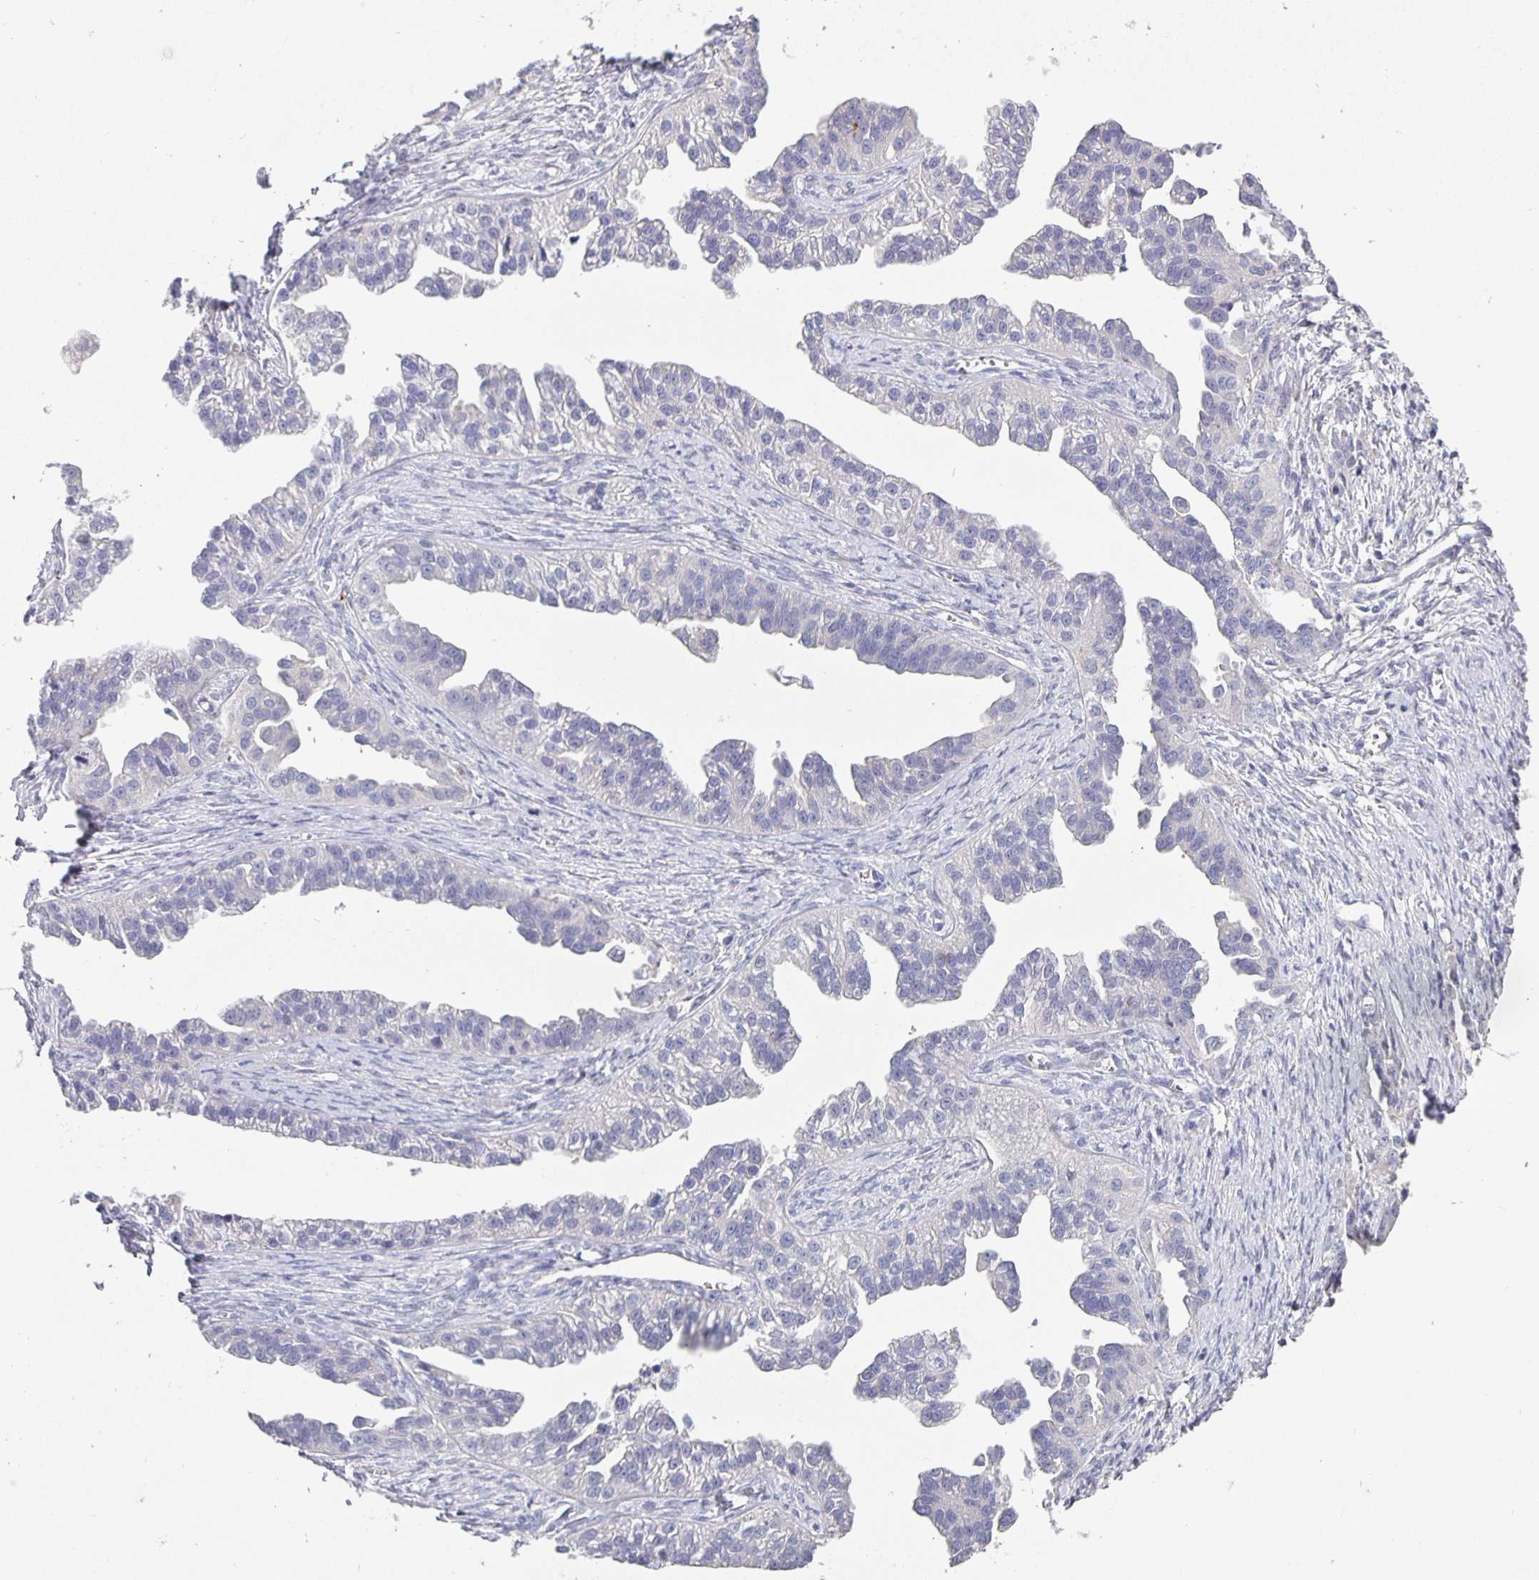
{"staining": {"intensity": "negative", "quantity": "none", "location": "none"}, "tissue": "ovarian cancer", "cell_type": "Tumor cells", "image_type": "cancer", "snomed": [{"axis": "morphology", "description": "Cystadenocarcinoma, serous, NOS"}, {"axis": "topography", "description": "Ovary"}], "caption": "Ovarian cancer was stained to show a protein in brown. There is no significant staining in tumor cells. (IHC, brightfield microscopy, high magnification).", "gene": "GDF15", "patient": {"sex": "female", "age": 75}}